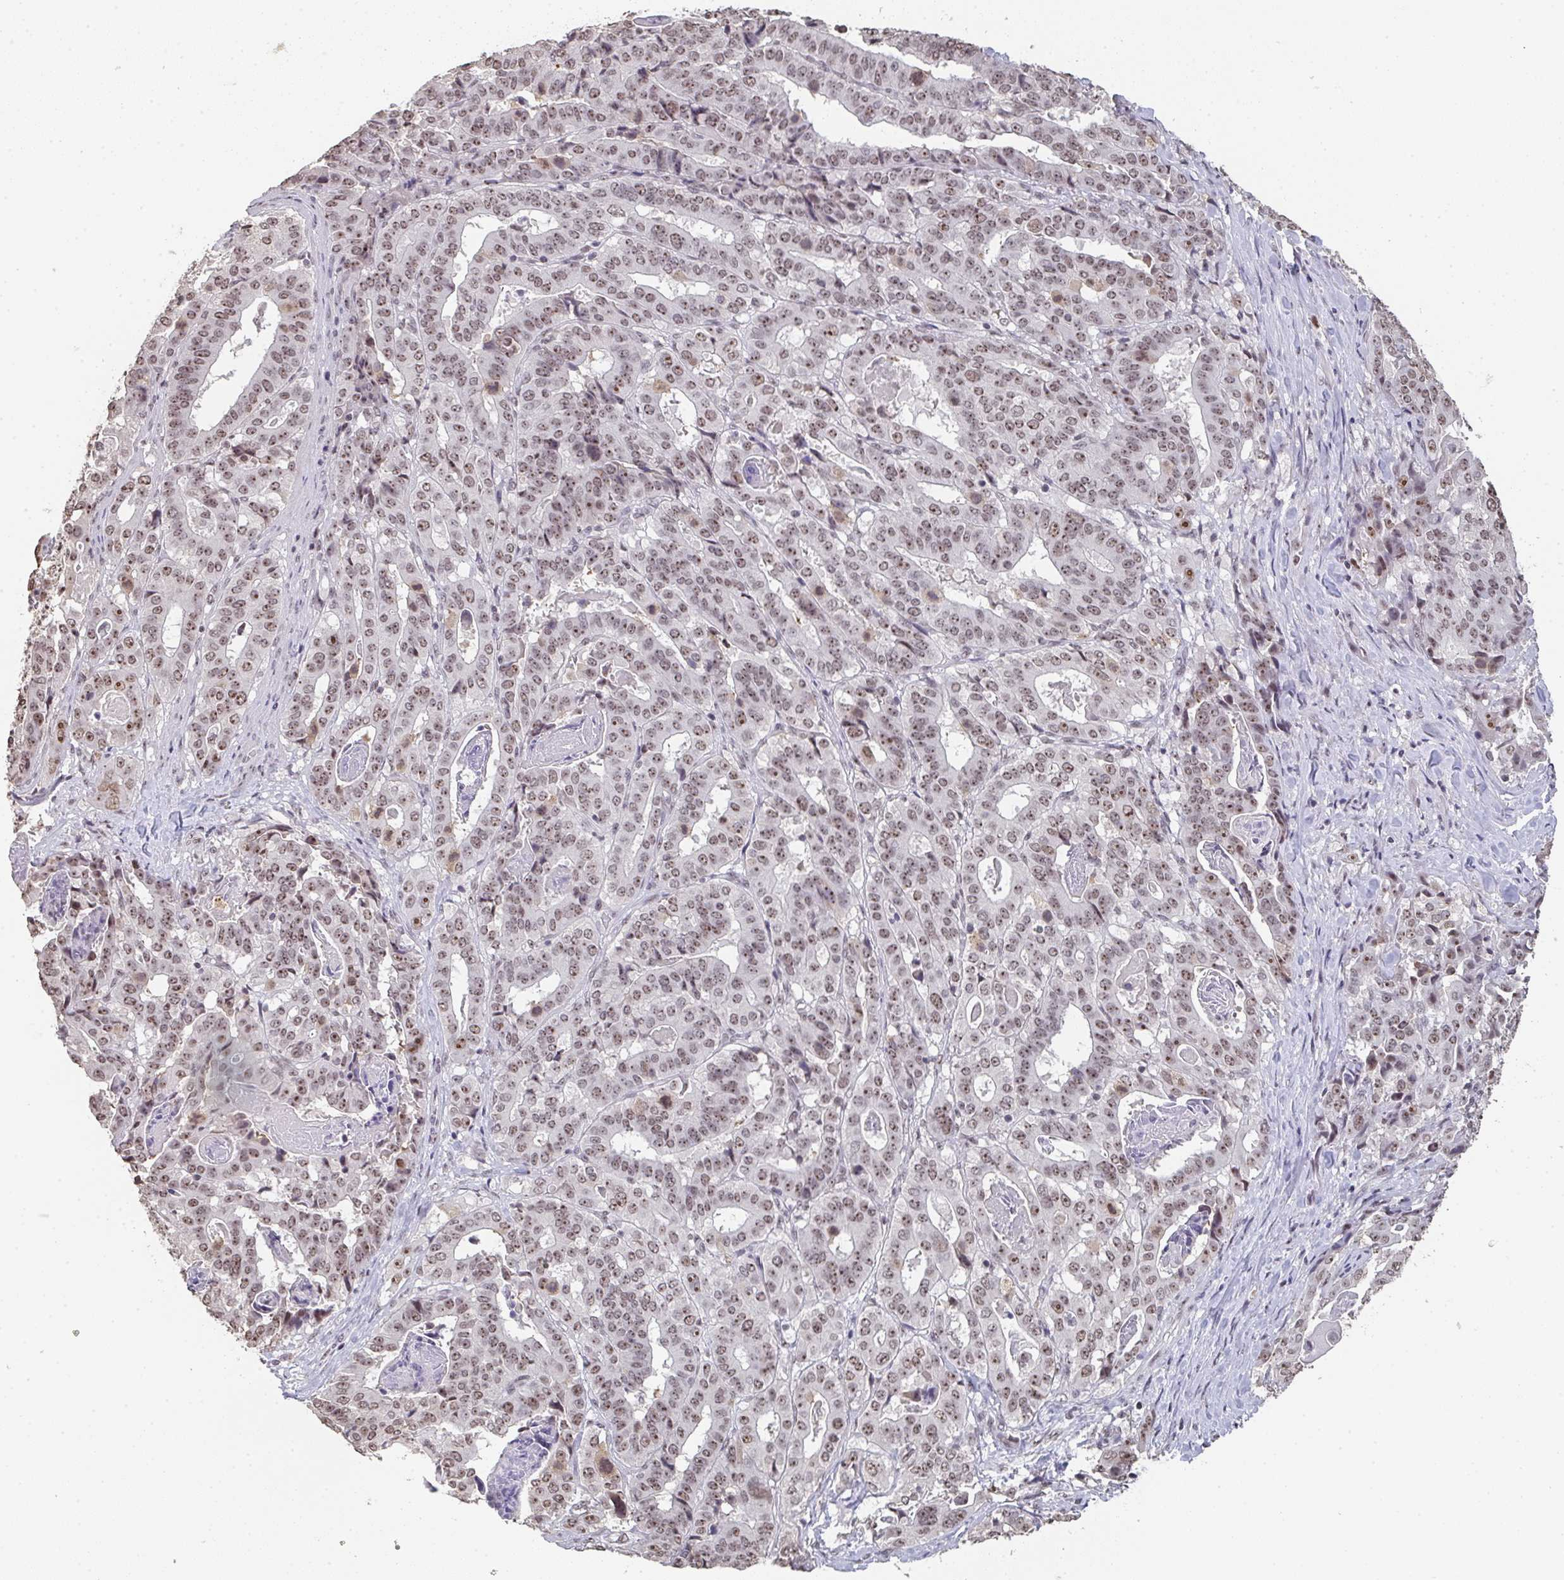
{"staining": {"intensity": "moderate", "quantity": ">75%", "location": "nuclear"}, "tissue": "stomach cancer", "cell_type": "Tumor cells", "image_type": "cancer", "snomed": [{"axis": "morphology", "description": "Adenocarcinoma, NOS"}, {"axis": "topography", "description": "Stomach"}], "caption": "Immunohistochemistry (IHC) image of human stomach adenocarcinoma stained for a protein (brown), which shows medium levels of moderate nuclear positivity in about >75% of tumor cells.", "gene": "DKC1", "patient": {"sex": "male", "age": 48}}